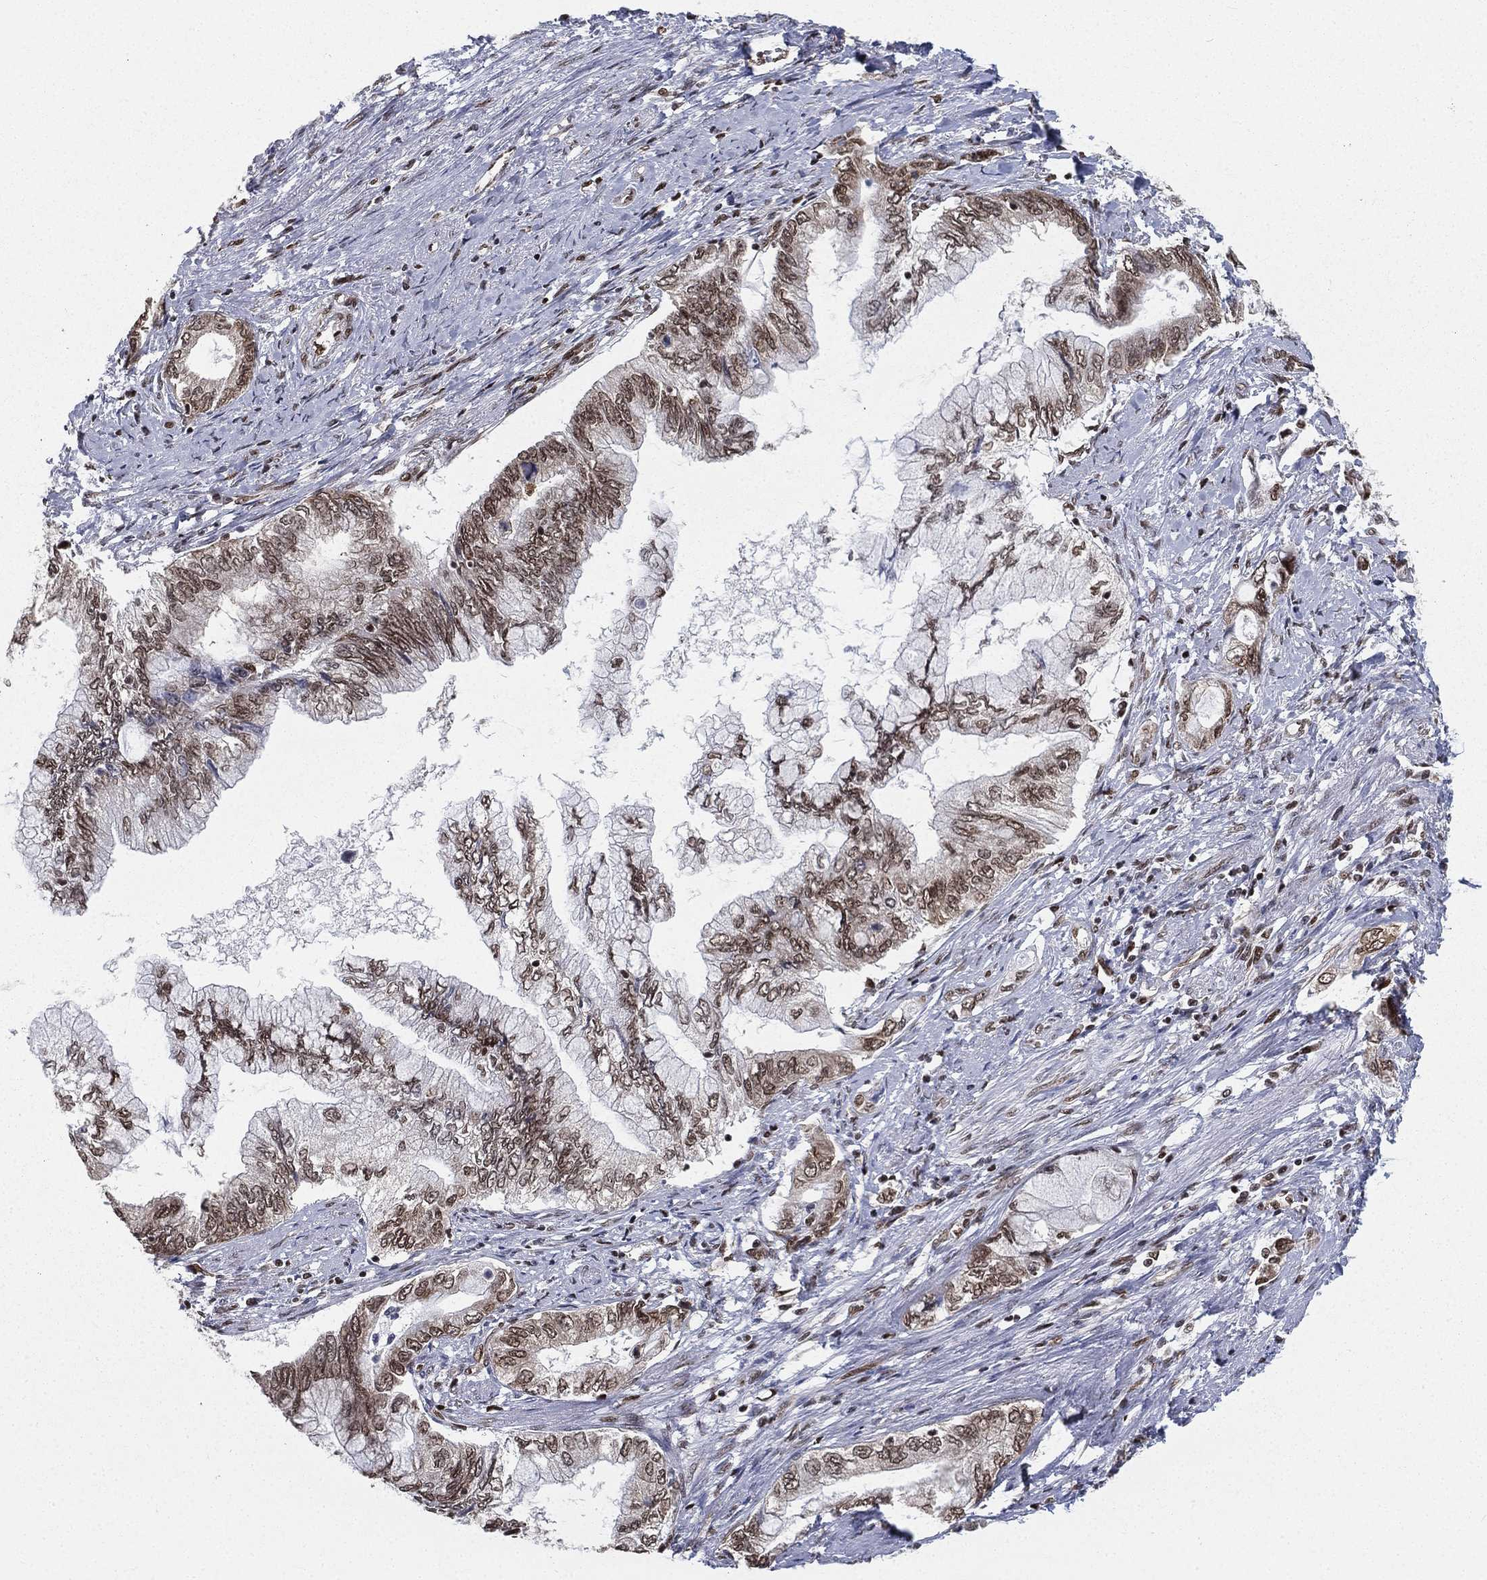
{"staining": {"intensity": "moderate", "quantity": "25%-75%", "location": "nuclear"}, "tissue": "pancreatic cancer", "cell_type": "Tumor cells", "image_type": "cancer", "snomed": [{"axis": "morphology", "description": "Adenocarcinoma, NOS"}, {"axis": "topography", "description": "Pancreas"}], "caption": "A brown stain highlights moderate nuclear expression of a protein in human pancreatic cancer (adenocarcinoma) tumor cells.", "gene": "FUBP3", "patient": {"sex": "female", "age": 73}}